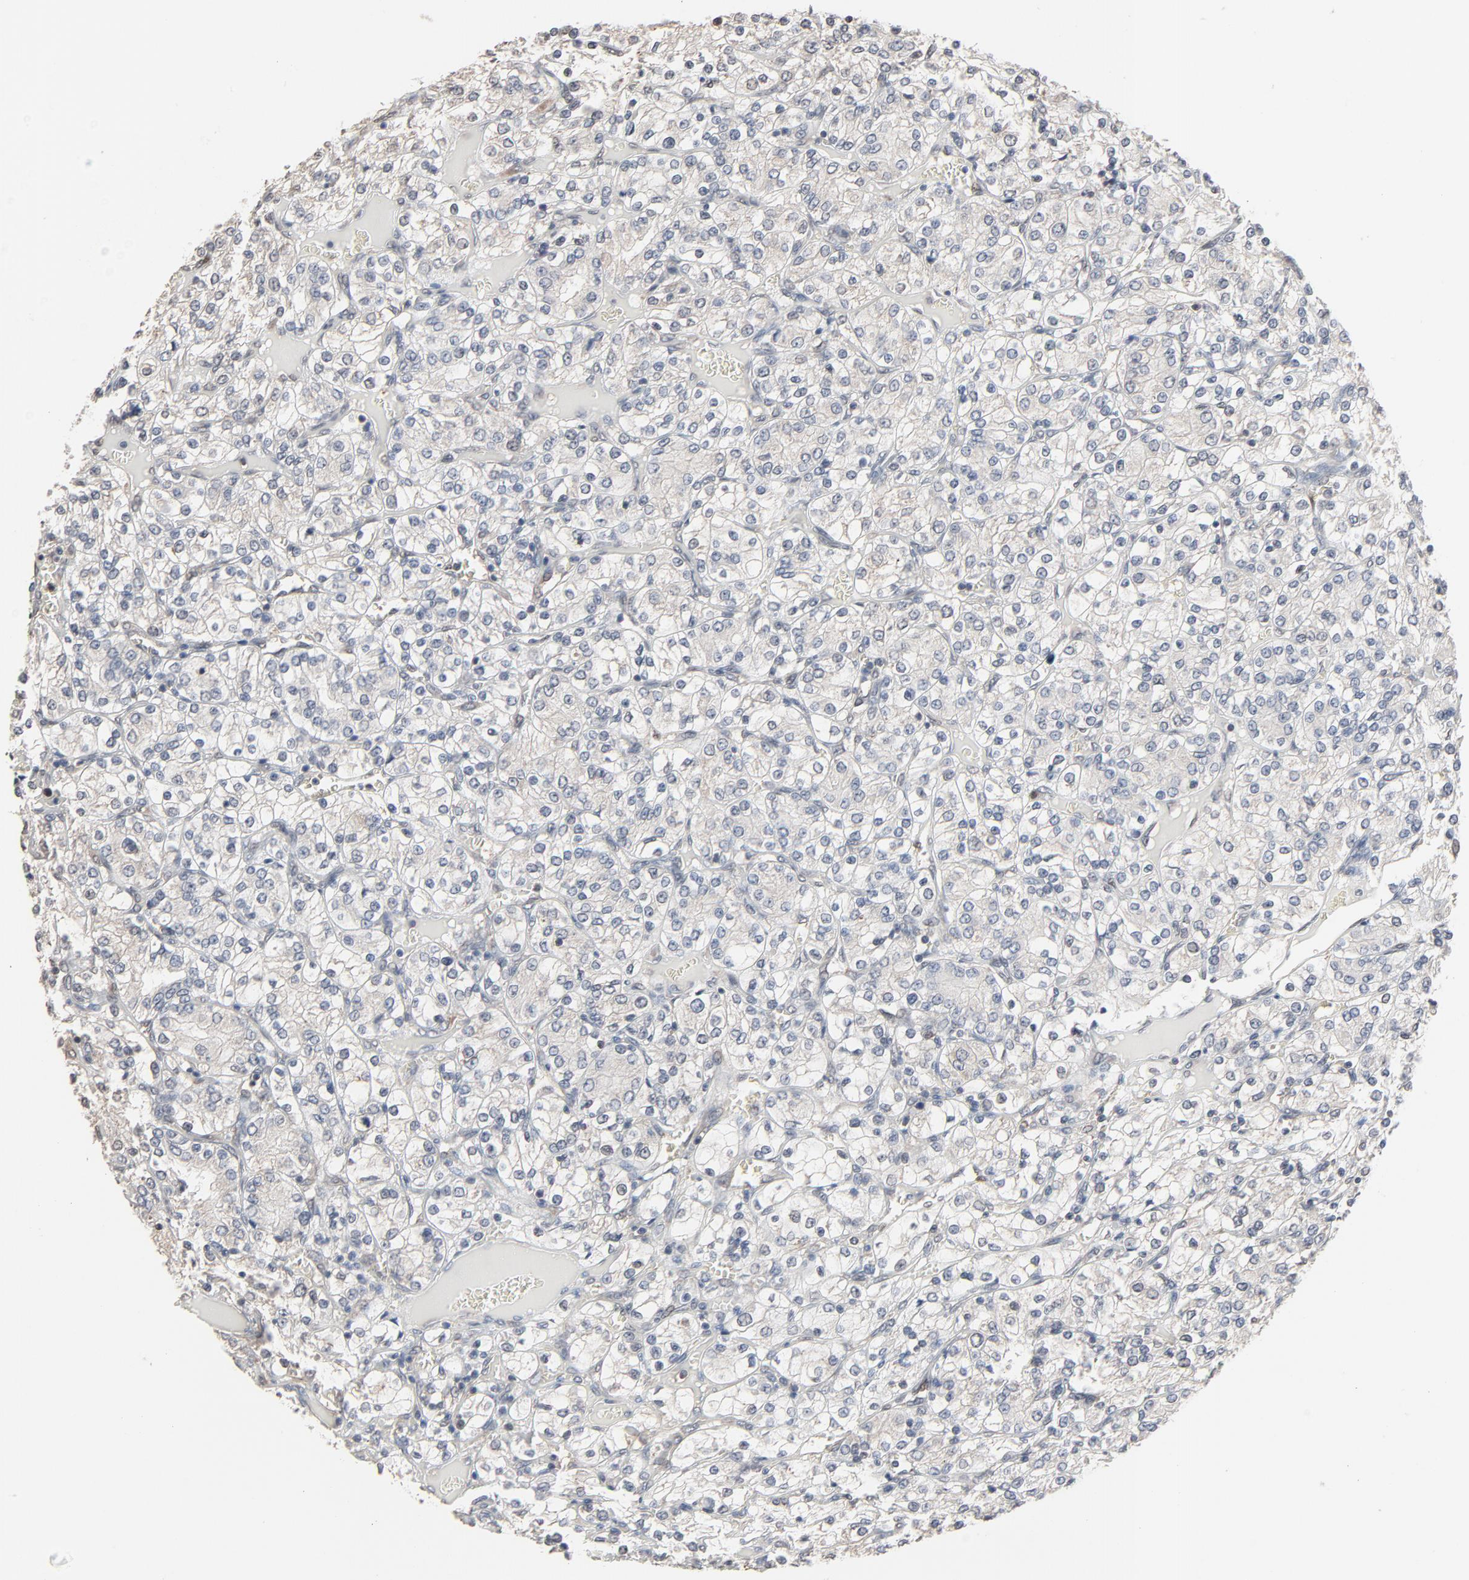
{"staining": {"intensity": "negative", "quantity": "none", "location": "none"}, "tissue": "renal cancer", "cell_type": "Tumor cells", "image_type": "cancer", "snomed": [{"axis": "morphology", "description": "Adenocarcinoma, NOS"}, {"axis": "topography", "description": "Kidney"}], "caption": "The histopathology image exhibits no significant expression in tumor cells of adenocarcinoma (renal).", "gene": "CCT5", "patient": {"sex": "female", "age": 62}}